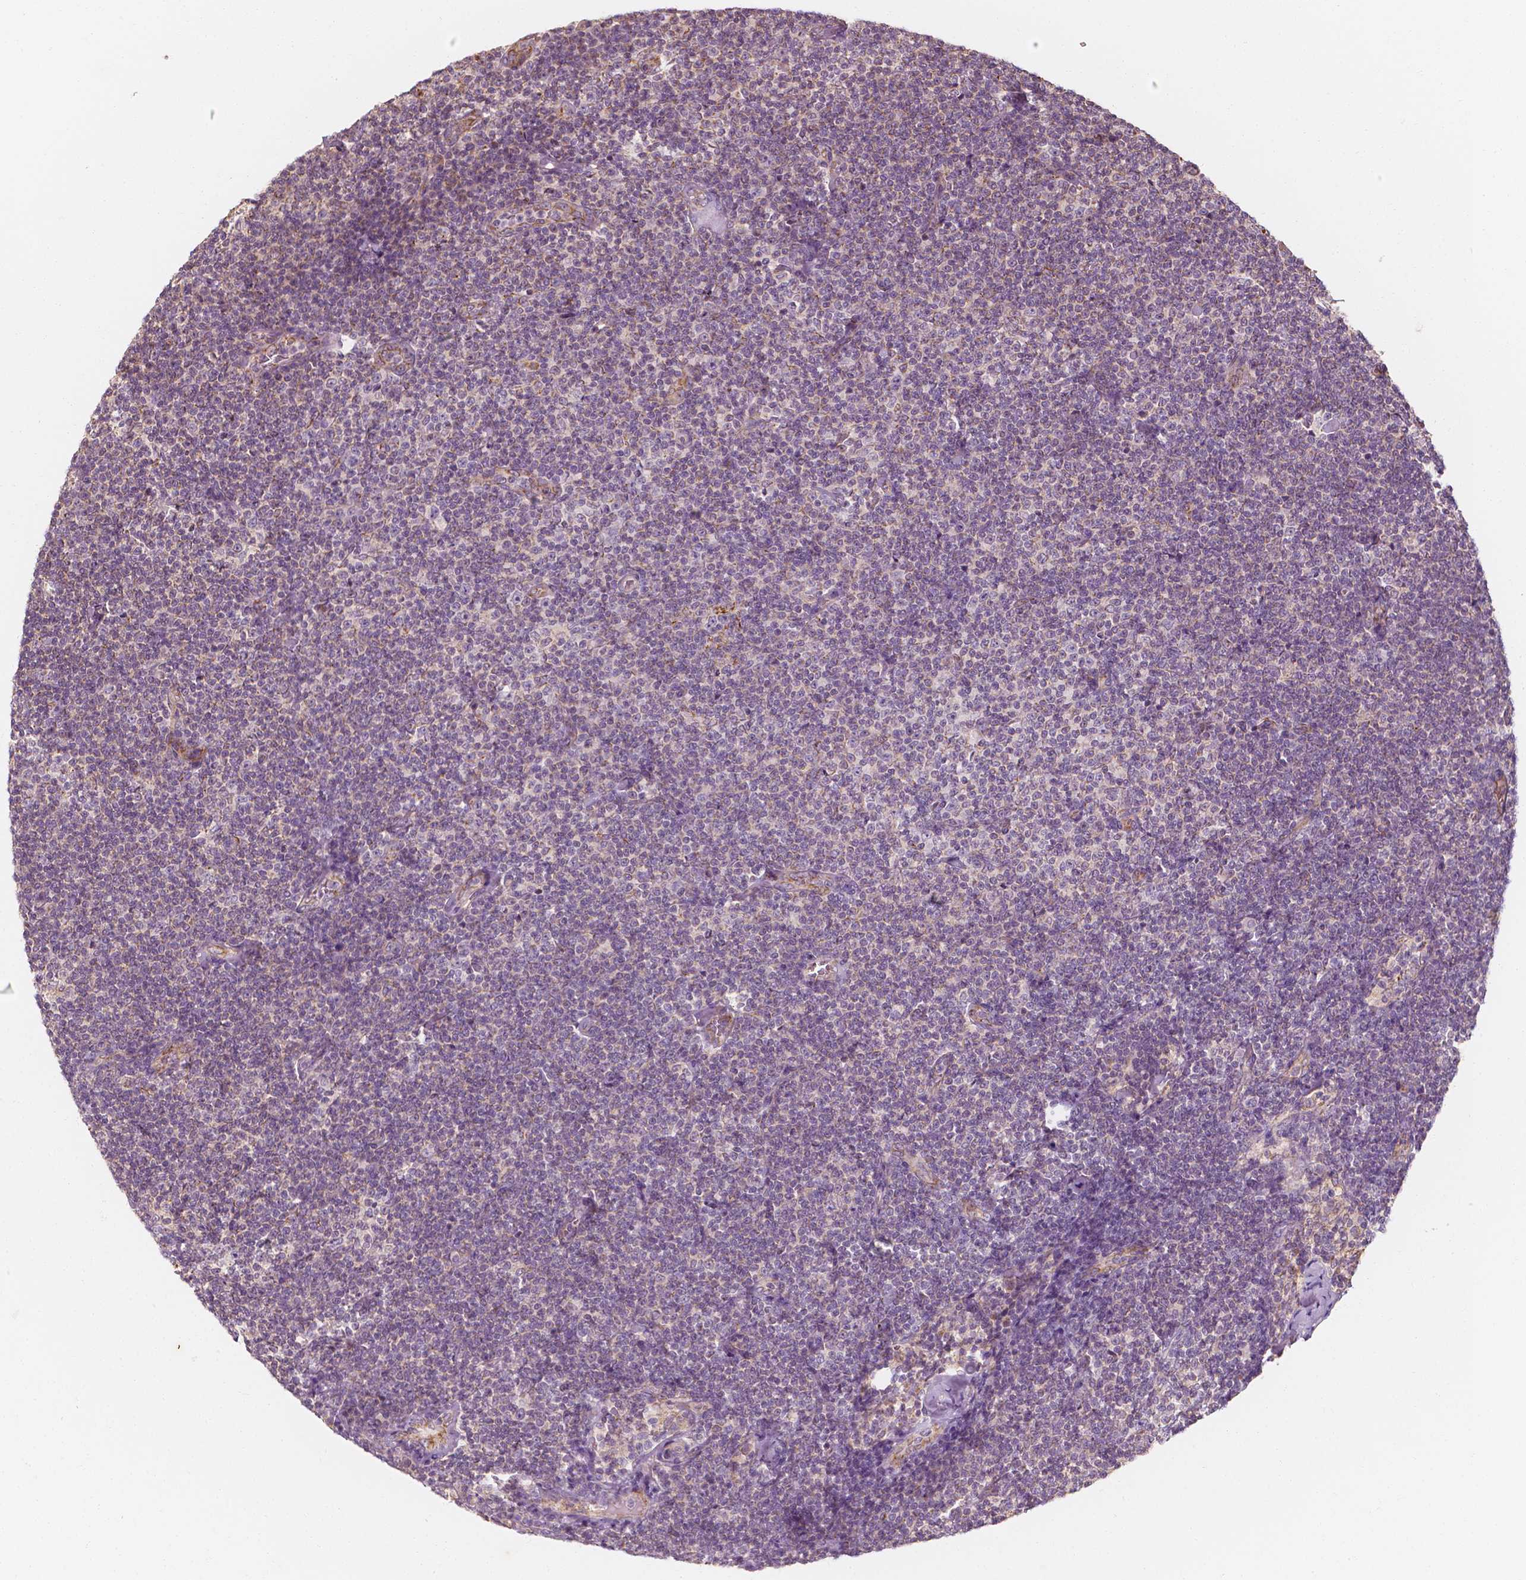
{"staining": {"intensity": "negative", "quantity": "none", "location": "none"}, "tissue": "lymphoma", "cell_type": "Tumor cells", "image_type": "cancer", "snomed": [{"axis": "morphology", "description": "Malignant lymphoma, non-Hodgkin's type, Low grade"}, {"axis": "topography", "description": "Lymph node"}], "caption": "A photomicrograph of human lymphoma is negative for staining in tumor cells. (DAB IHC with hematoxylin counter stain).", "gene": "SHPK", "patient": {"sex": "male", "age": 81}}